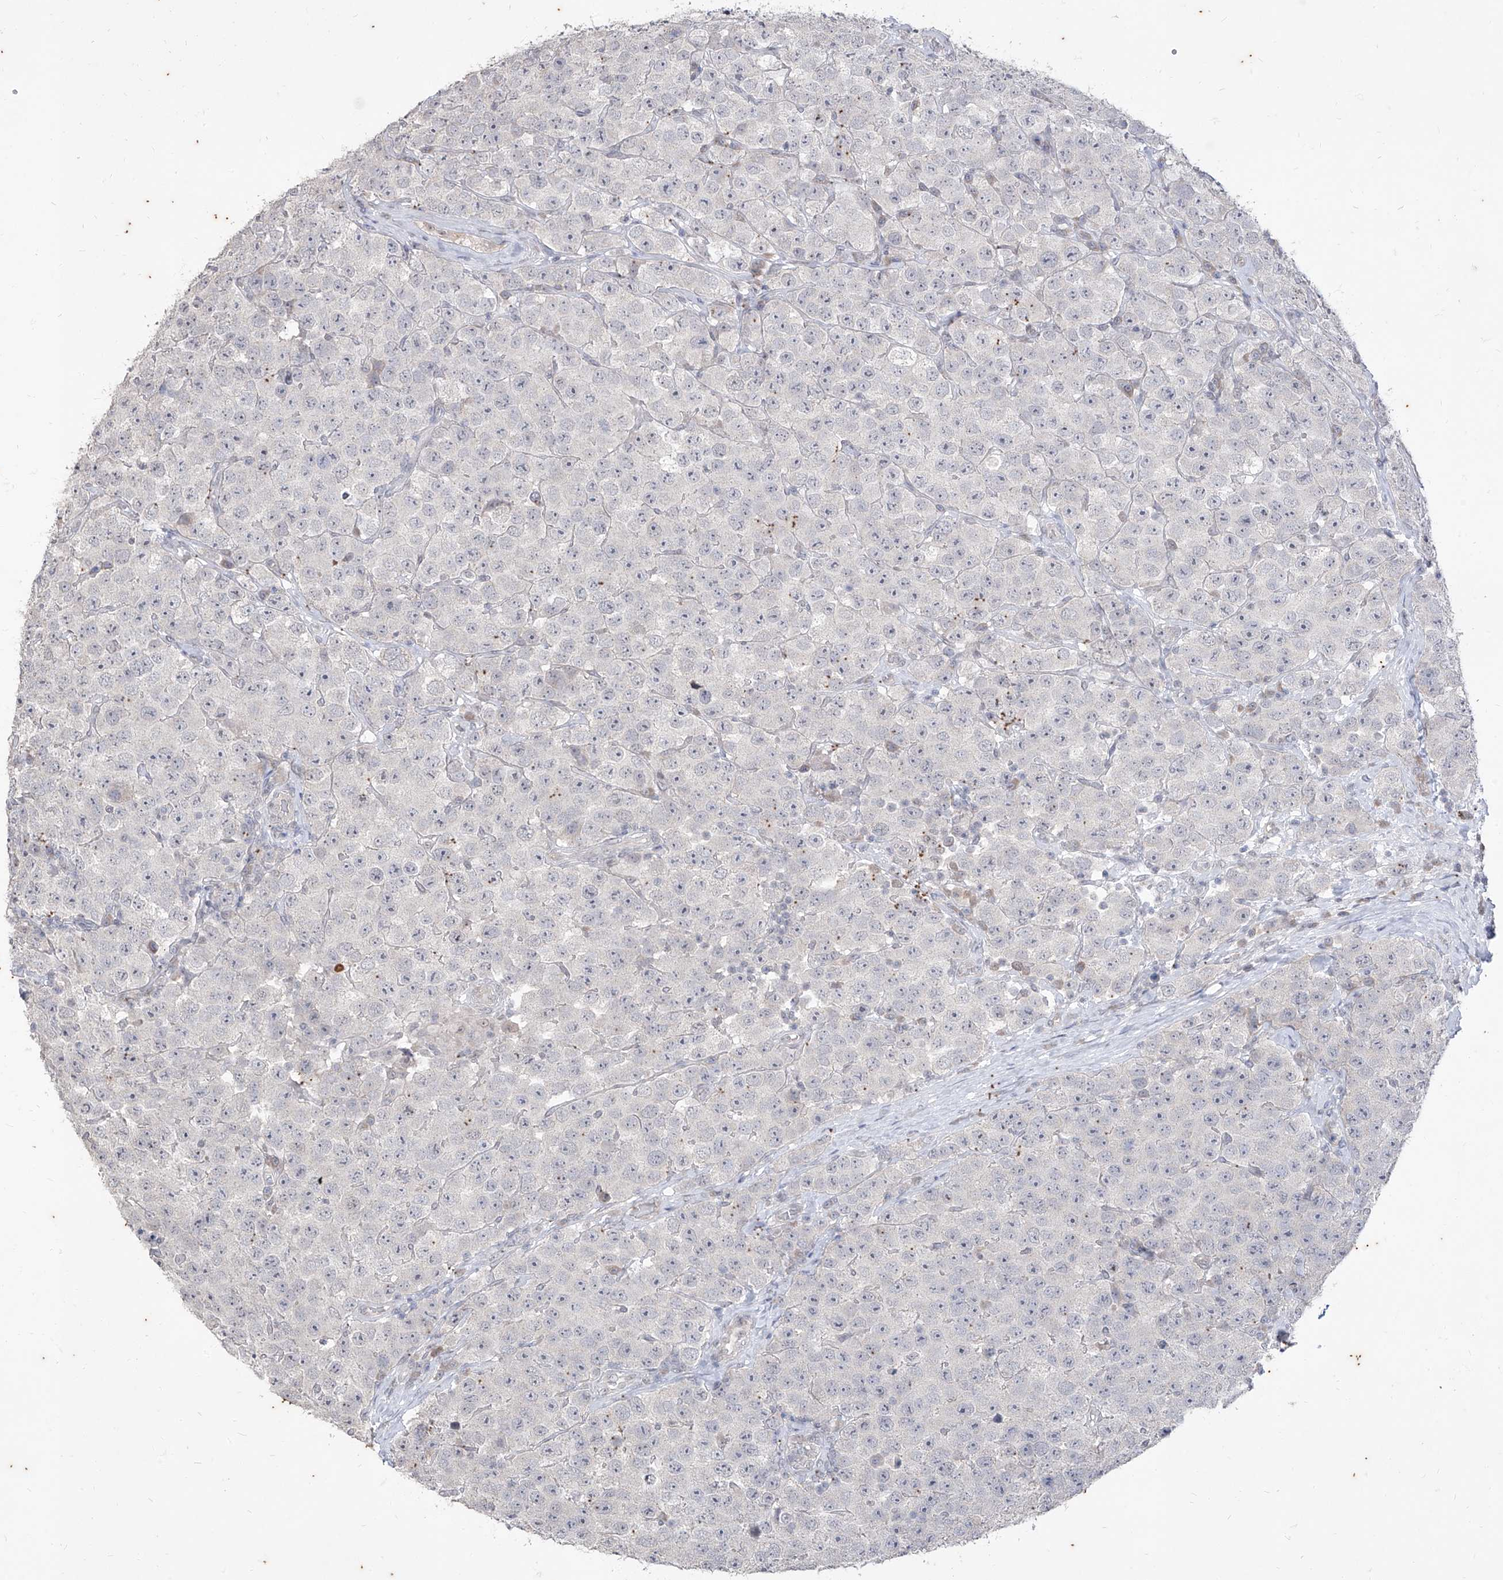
{"staining": {"intensity": "negative", "quantity": "none", "location": "none"}, "tissue": "testis cancer", "cell_type": "Tumor cells", "image_type": "cancer", "snomed": [{"axis": "morphology", "description": "Seminoma, NOS"}, {"axis": "topography", "description": "Testis"}], "caption": "Testis seminoma stained for a protein using immunohistochemistry exhibits no staining tumor cells.", "gene": "PHF20L1", "patient": {"sex": "male", "age": 28}}